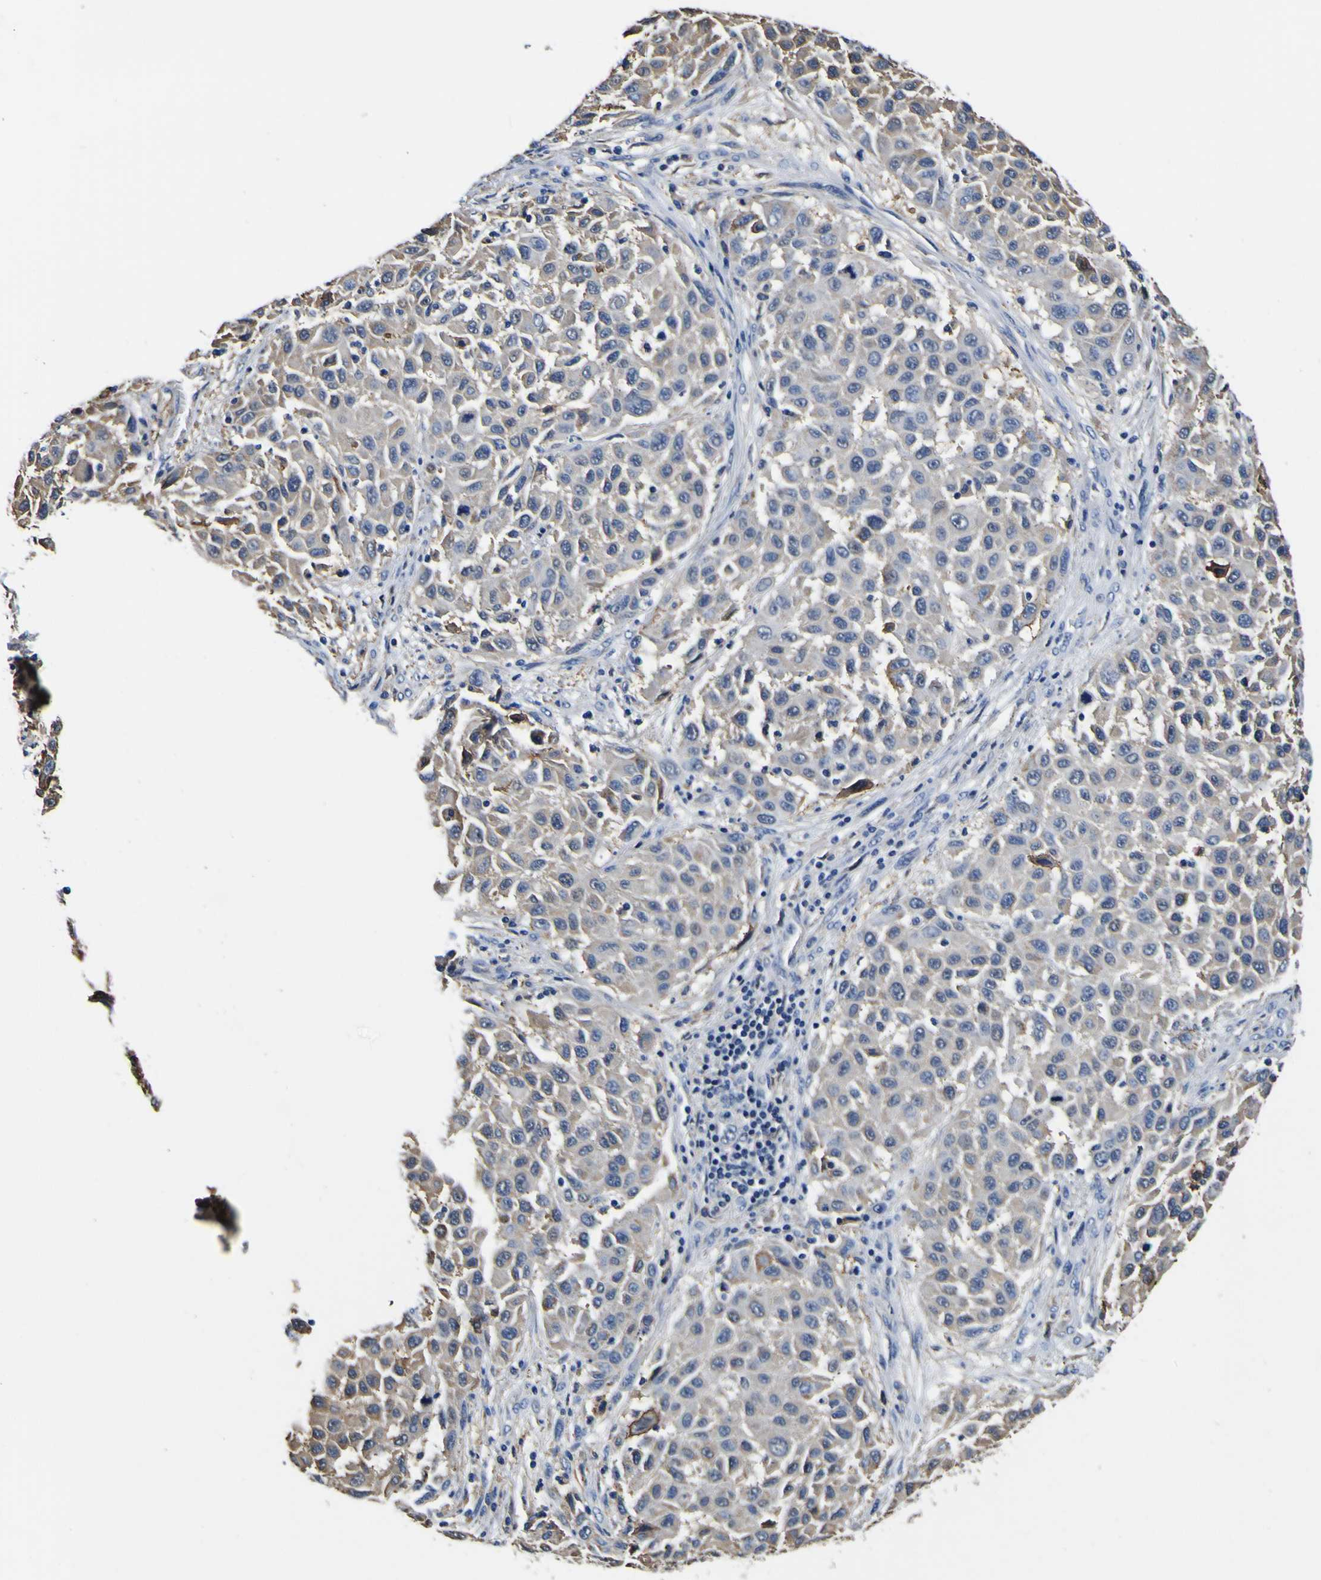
{"staining": {"intensity": "moderate", "quantity": "<25%", "location": "cytoplasmic/membranous"}, "tissue": "melanoma", "cell_type": "Tumor cells", "image_type": "cancer", "snomed": [{"axis": "morphology", "description": "Malignant melanoma, Metastatic site"}, {"axis": "topography", "description": "Lymph node"}], "caption": "IHC staining of malignant melanoma (metastatic site), which demonstrates low levels of moderate cytoplasmic/membranous staining in about <25% of tumor cells indicating moderate cytoplasmic/membranous protein expression. The staining was performed using DAB (brown) for protein detection and nuclei were counterstained in hematoxylin (blue).", "gene": "PXDN", "patient": {"sex": "male", "age": 61}}